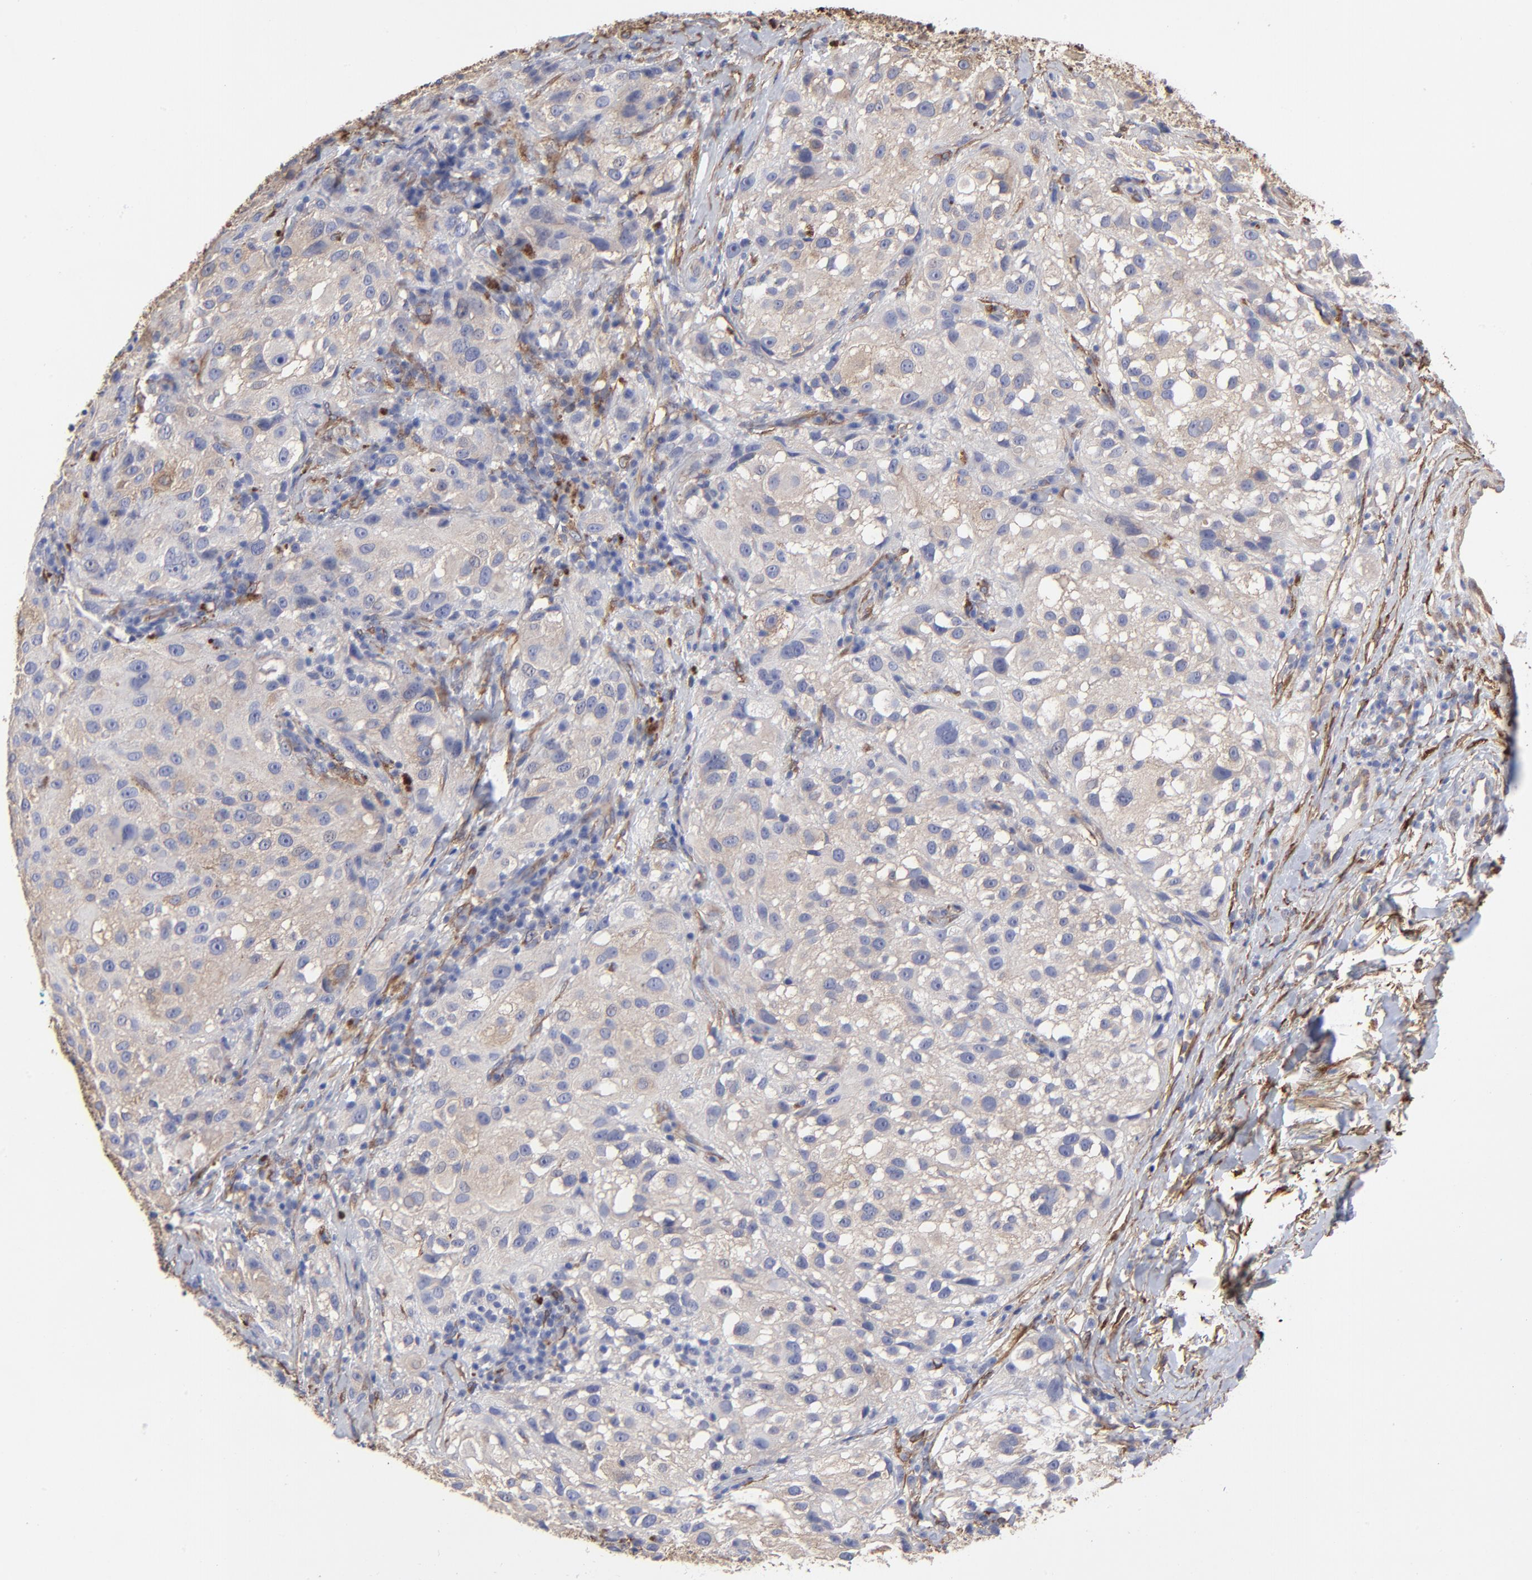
{"staining": {"intensity": "weak", "quantity": "<25%", "location": "cytoplasmic/membranous"}, "tissue": "melanoma", "cell_type": "Tumor cells", "image_type": "cancer", "snomed": [{"axis": "morphology", "description": "Necrosis, NOS"}, {"axis": "morphology", "description": "Malignant melanoma, NOS"}, {"axis": "topography", "description": "Skin"}], "caption": "The immunohistochemistry (IHC) histopathology image has no significant expression in tumor cells of malignant melanoma tissue.", "gene": "CILP", "patient": {"sex": "female", "age": 87}}